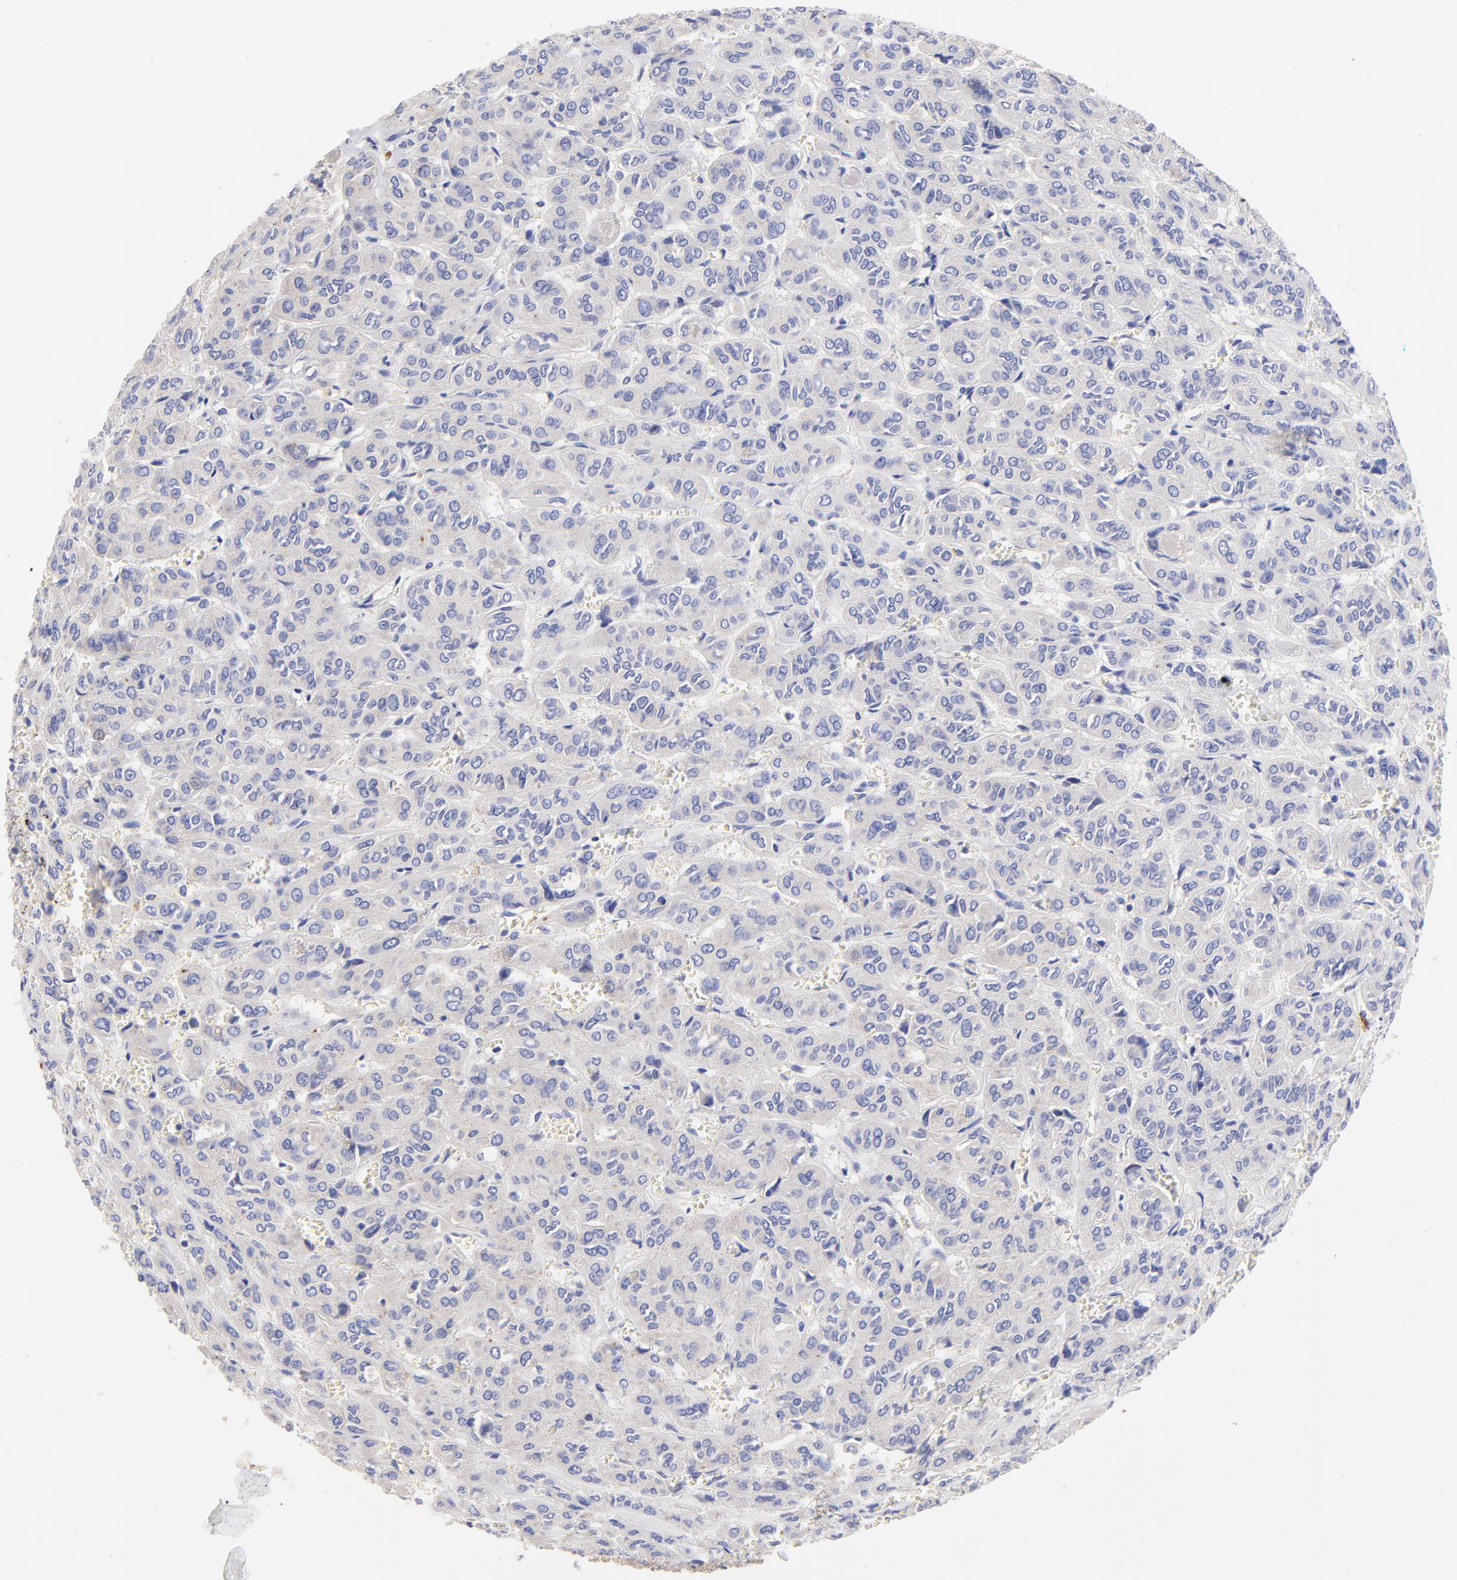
{"staining": {"intensity": "negative", "quantity": "none", "location": "none"}, "tissue": "thyroid cancer", "cell_type": "Tumor cells", "image_type": "cancer", "snomed": [{"axis": "morphology", "description": "Follicular adenoma carcinoma, NOS"}, {"axis": "topography", "description": "Thyroid gland"}], "caption": "This is a image of IHC staining of follicular adenoma carcinoma (thyroid), which shows no staining in tumor cells.", "gene": "HS3ST1", "patient": {"sex": "female", "age": 71}}